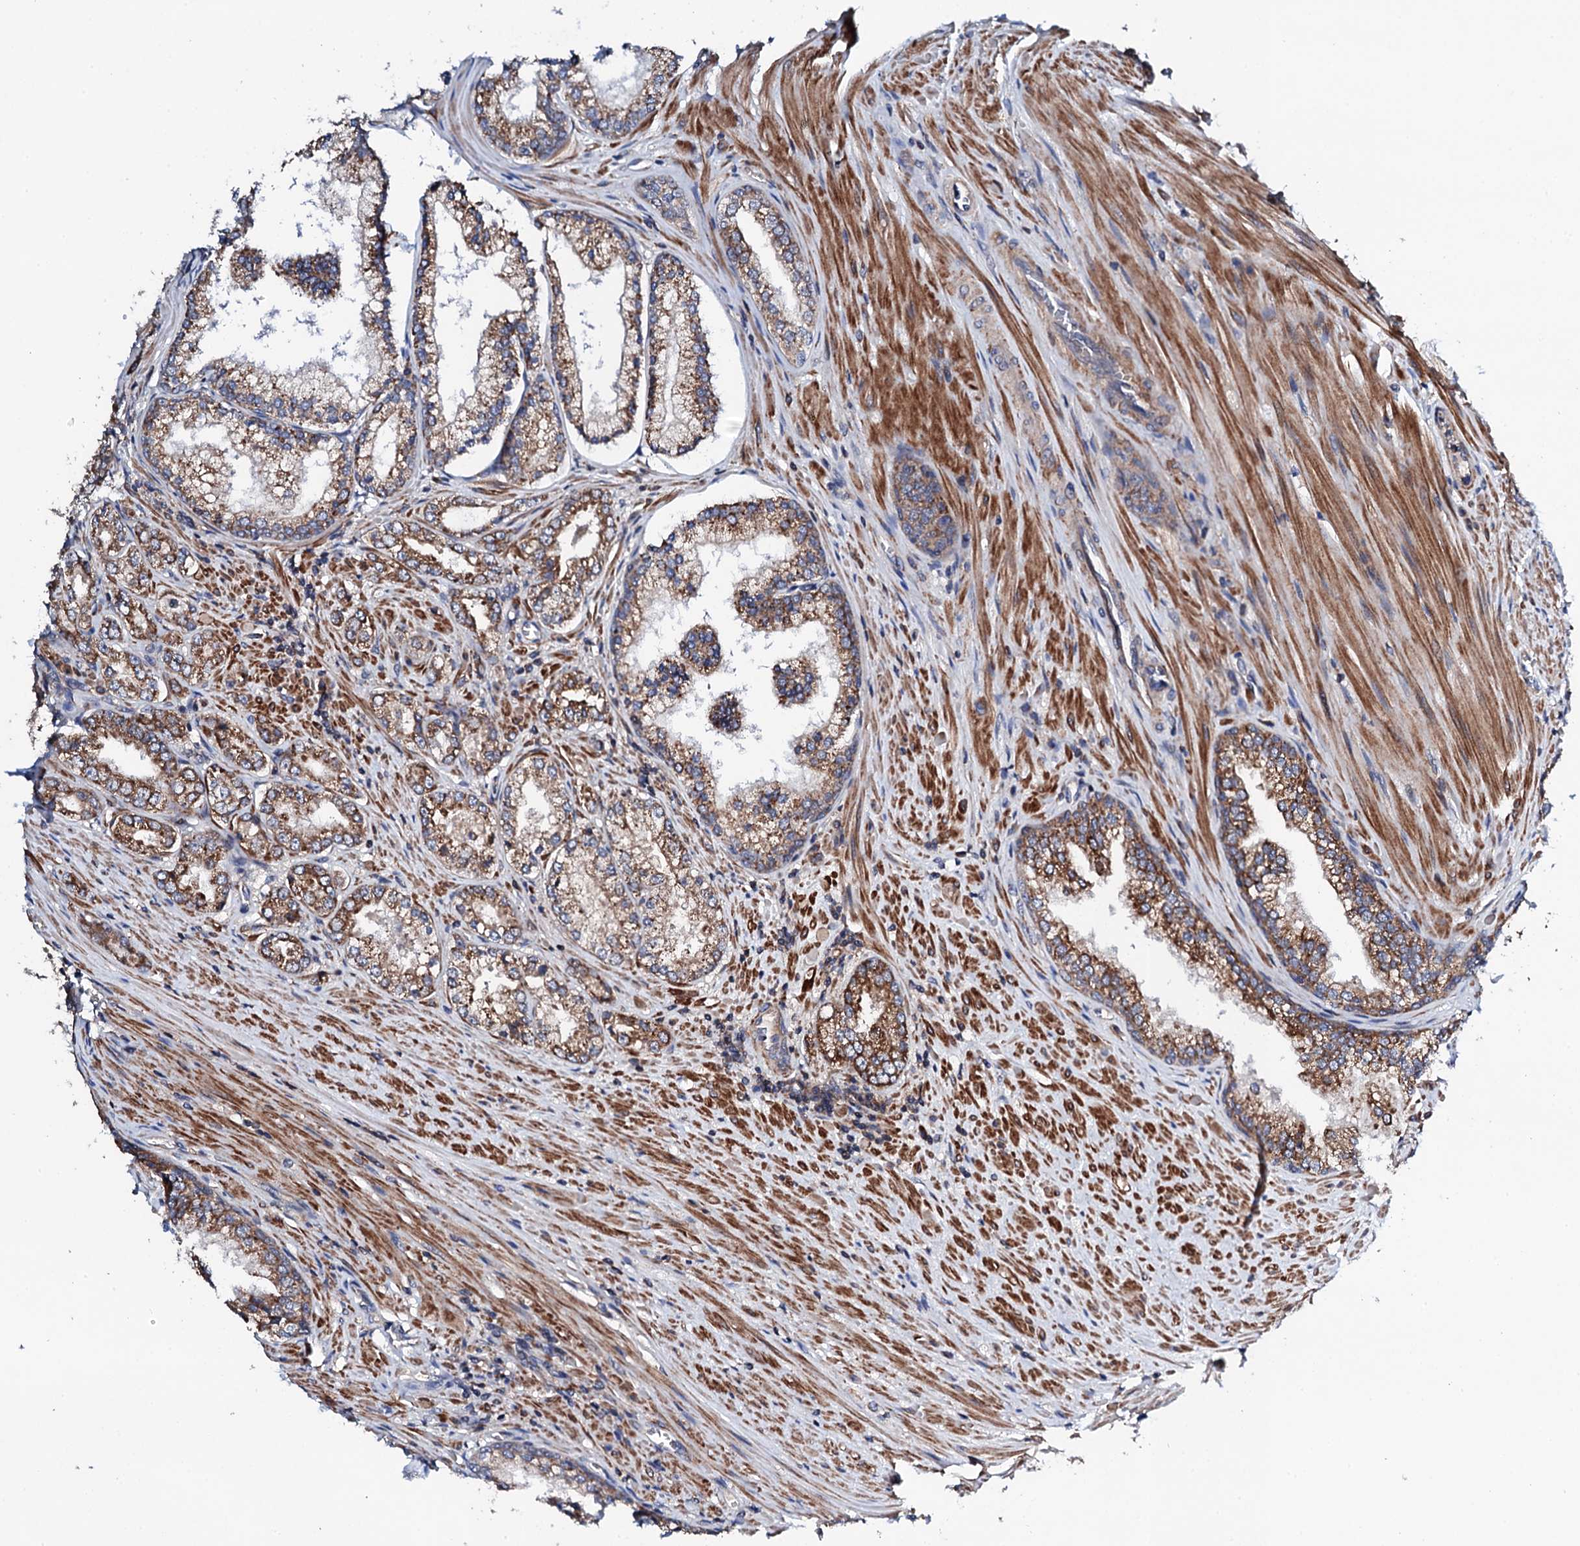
{"staining": {"intensity": "moderate", "quantity": ">75%", "location": "cytoplasmic/membranous"}, "tissue": "prostate cancer", "cell_type": "Tumor cells", "image_type": "cancer", "snomed": [{"axis": "morphology", "description": "Adenocarcinoma, High grade"}, {"axis": "topography", "description": "Prostate"}], "caption": "A brown stain shows moderate cytoplasmic/membranous staining of a protein in human prostate cancer tumor cells.", "gene": "COG4", "patient": {"sex": "male", "age": 72}}